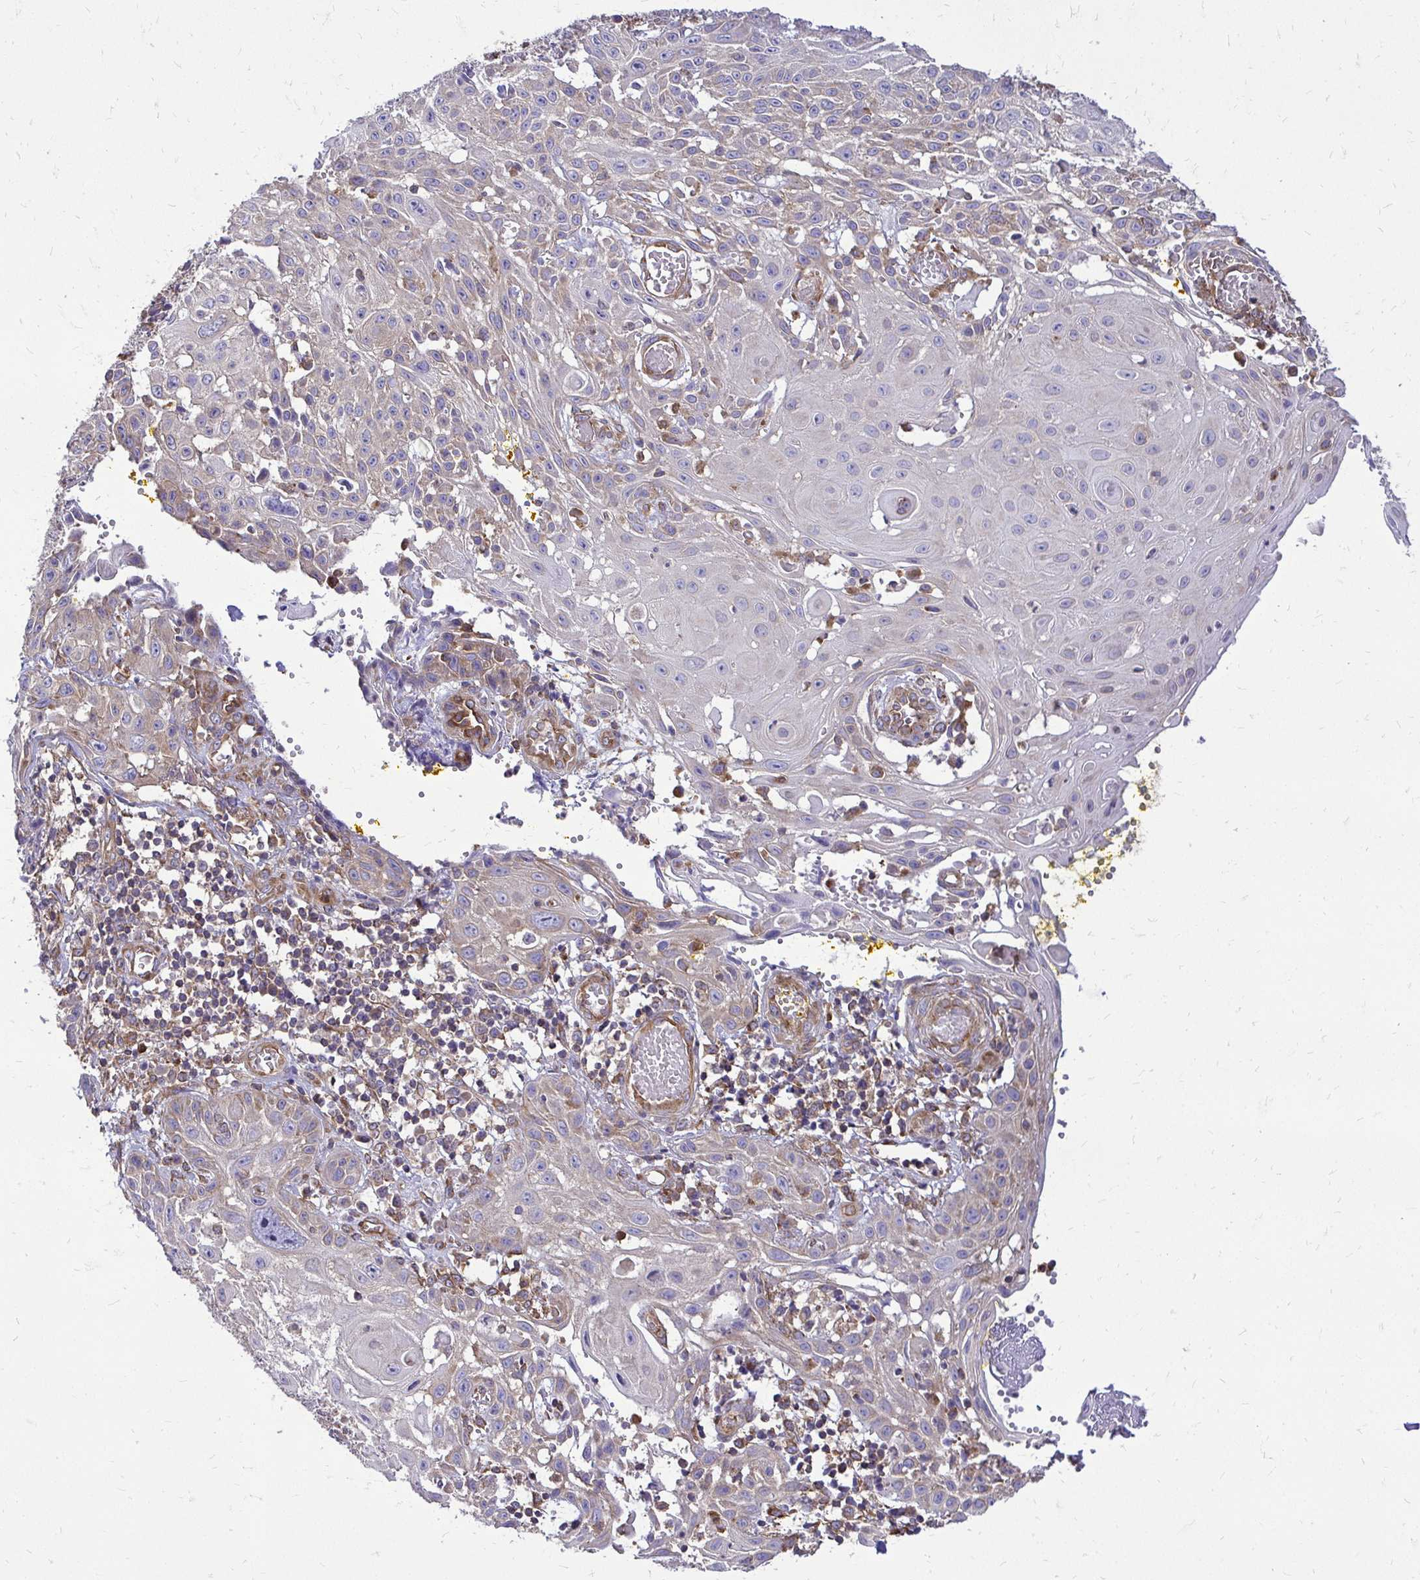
{"staining": {"intensity": "weak", "quantity": "<25%", "location": "cytoplasmic/membranous"}, "tissue": "skin cancer", "cell_type": "Tumor cells", "image_type": "cancer", "snomed": [{"axis": "morphology", "description": "Squamous cell carcinoma, NOS"}, {"axis": "topography", "description": "Skin"}, {"axis": "topography", "description": "Vulva"}], "caption": "Protein analysis of skin squamous cell carcinoma exhibits no significant expression in tumor cells.", "gene": "FMR1", "patient": {"sex": "female", "age": 71}}